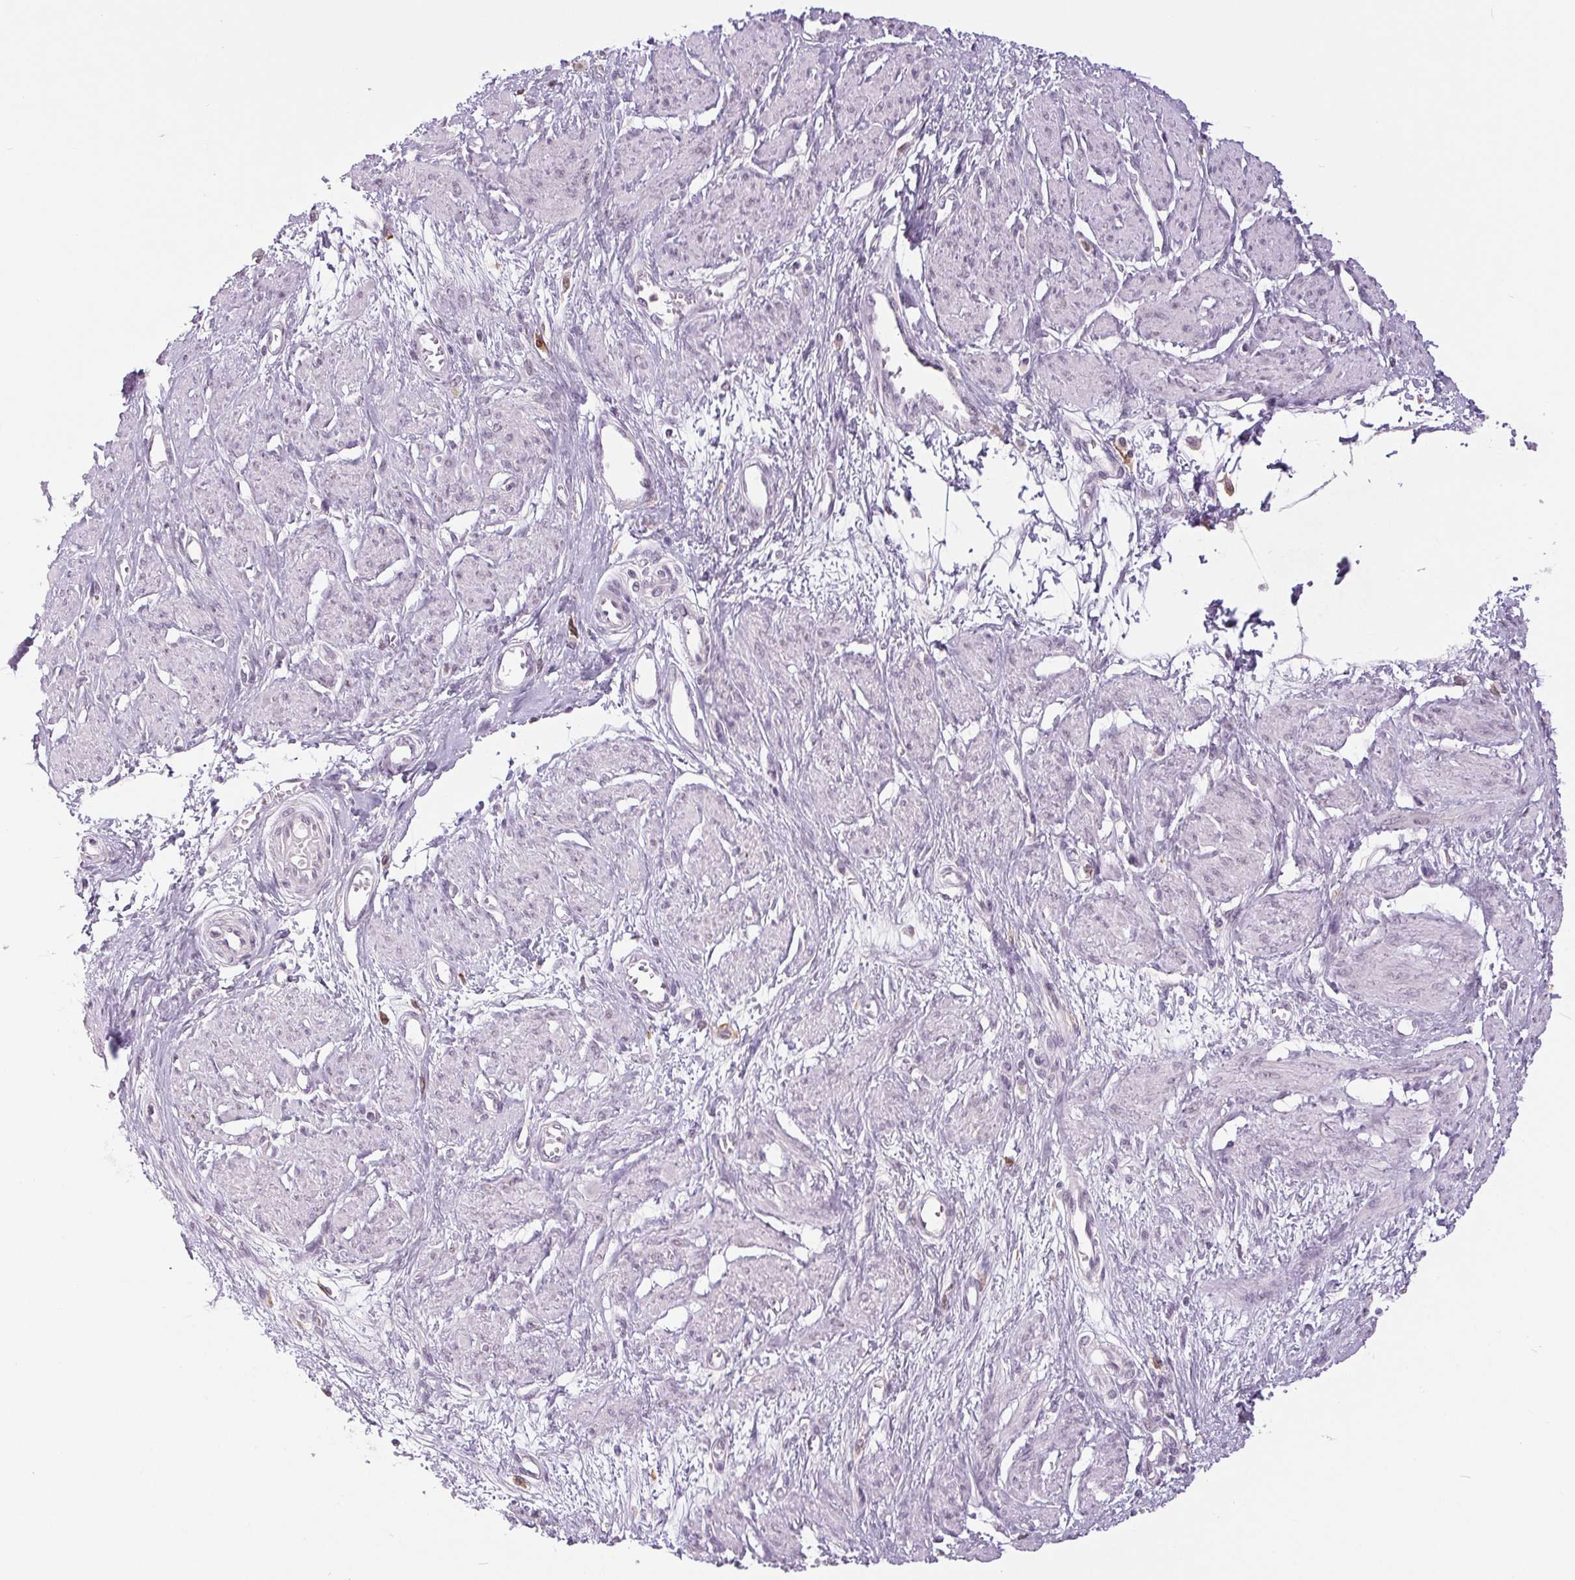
{"staining": {"intensity": "moderate", "quantity": "<25%", "location": "nuclear"}, "tissue": "smooth muscle", "cell_type": "Smooth muscle cells", "image_type": "normal", "snomed": [{"axis": "morphology", "description": "Normal tissue, NOS"}, {"axis": "topography", "description": "Smooth muscle"}, {"axis": "topography", "description": "Uterus"}], "caption": "IHC of benign smooth muscle reveals low levels of moderate nuclear expression in about <25% of smooth muscle cells.", "gene": "SMIM6", "patient": {"sex": "female", "age": 39}}